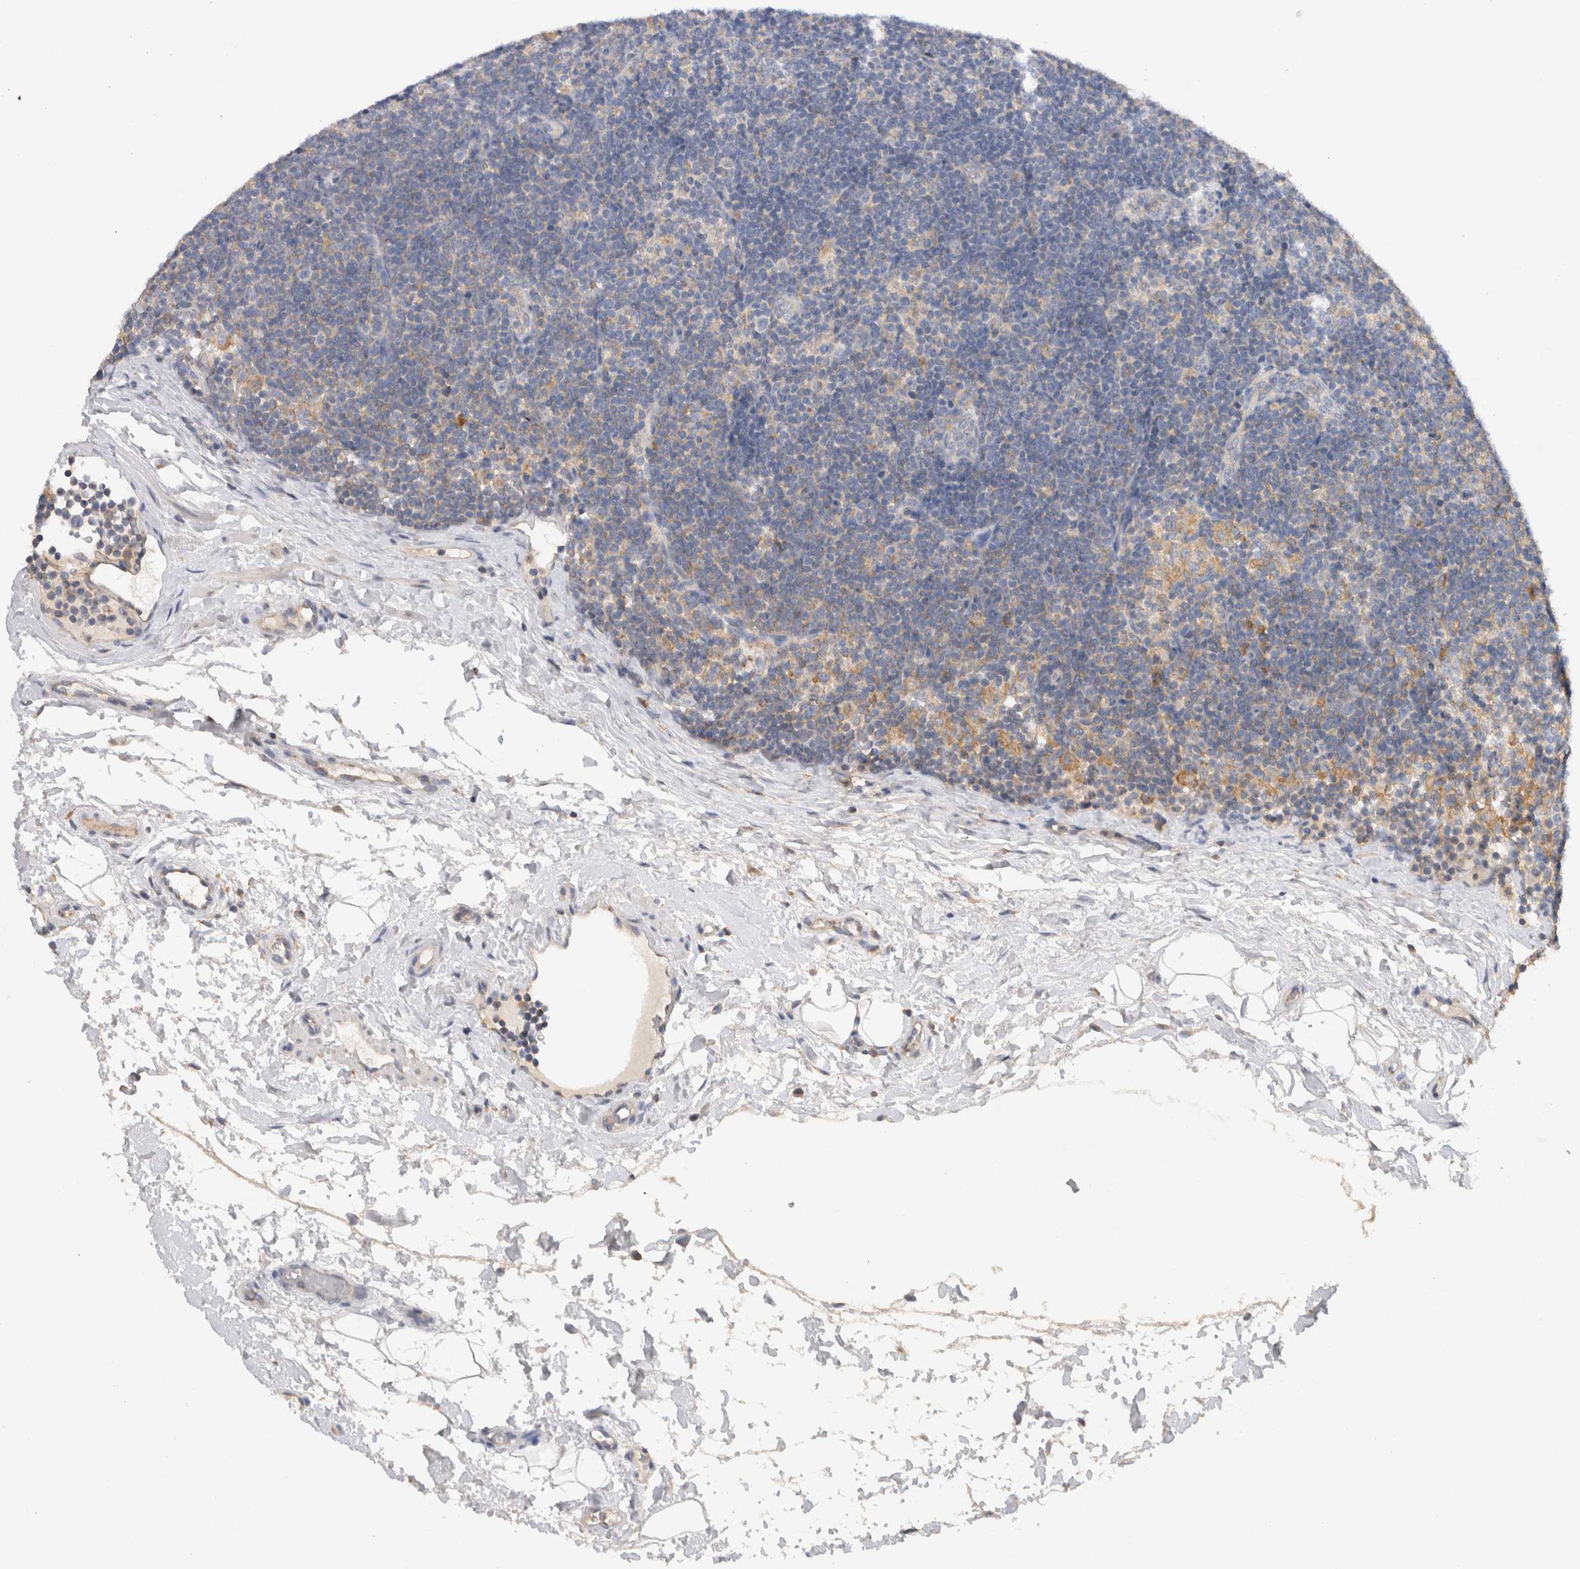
{"staining": {"intensity": "negative", "quantity": "none", "location": "none"}, "tissue": "lymph node", "cell_type": "Germinal center cells", "image_type": "normal", "snomed": [{"axis": "morphology", "description": "Normal tissue, NOS"}, {"axis": "topography", "description": "Lymph node"}], "caption": "Immunohistochemistry (IHC) of unremarkable lymph node exhibits no positivity in germinal center cells.", "gene": "GAS1", "patient": {"sex": "female", "age": 22}}